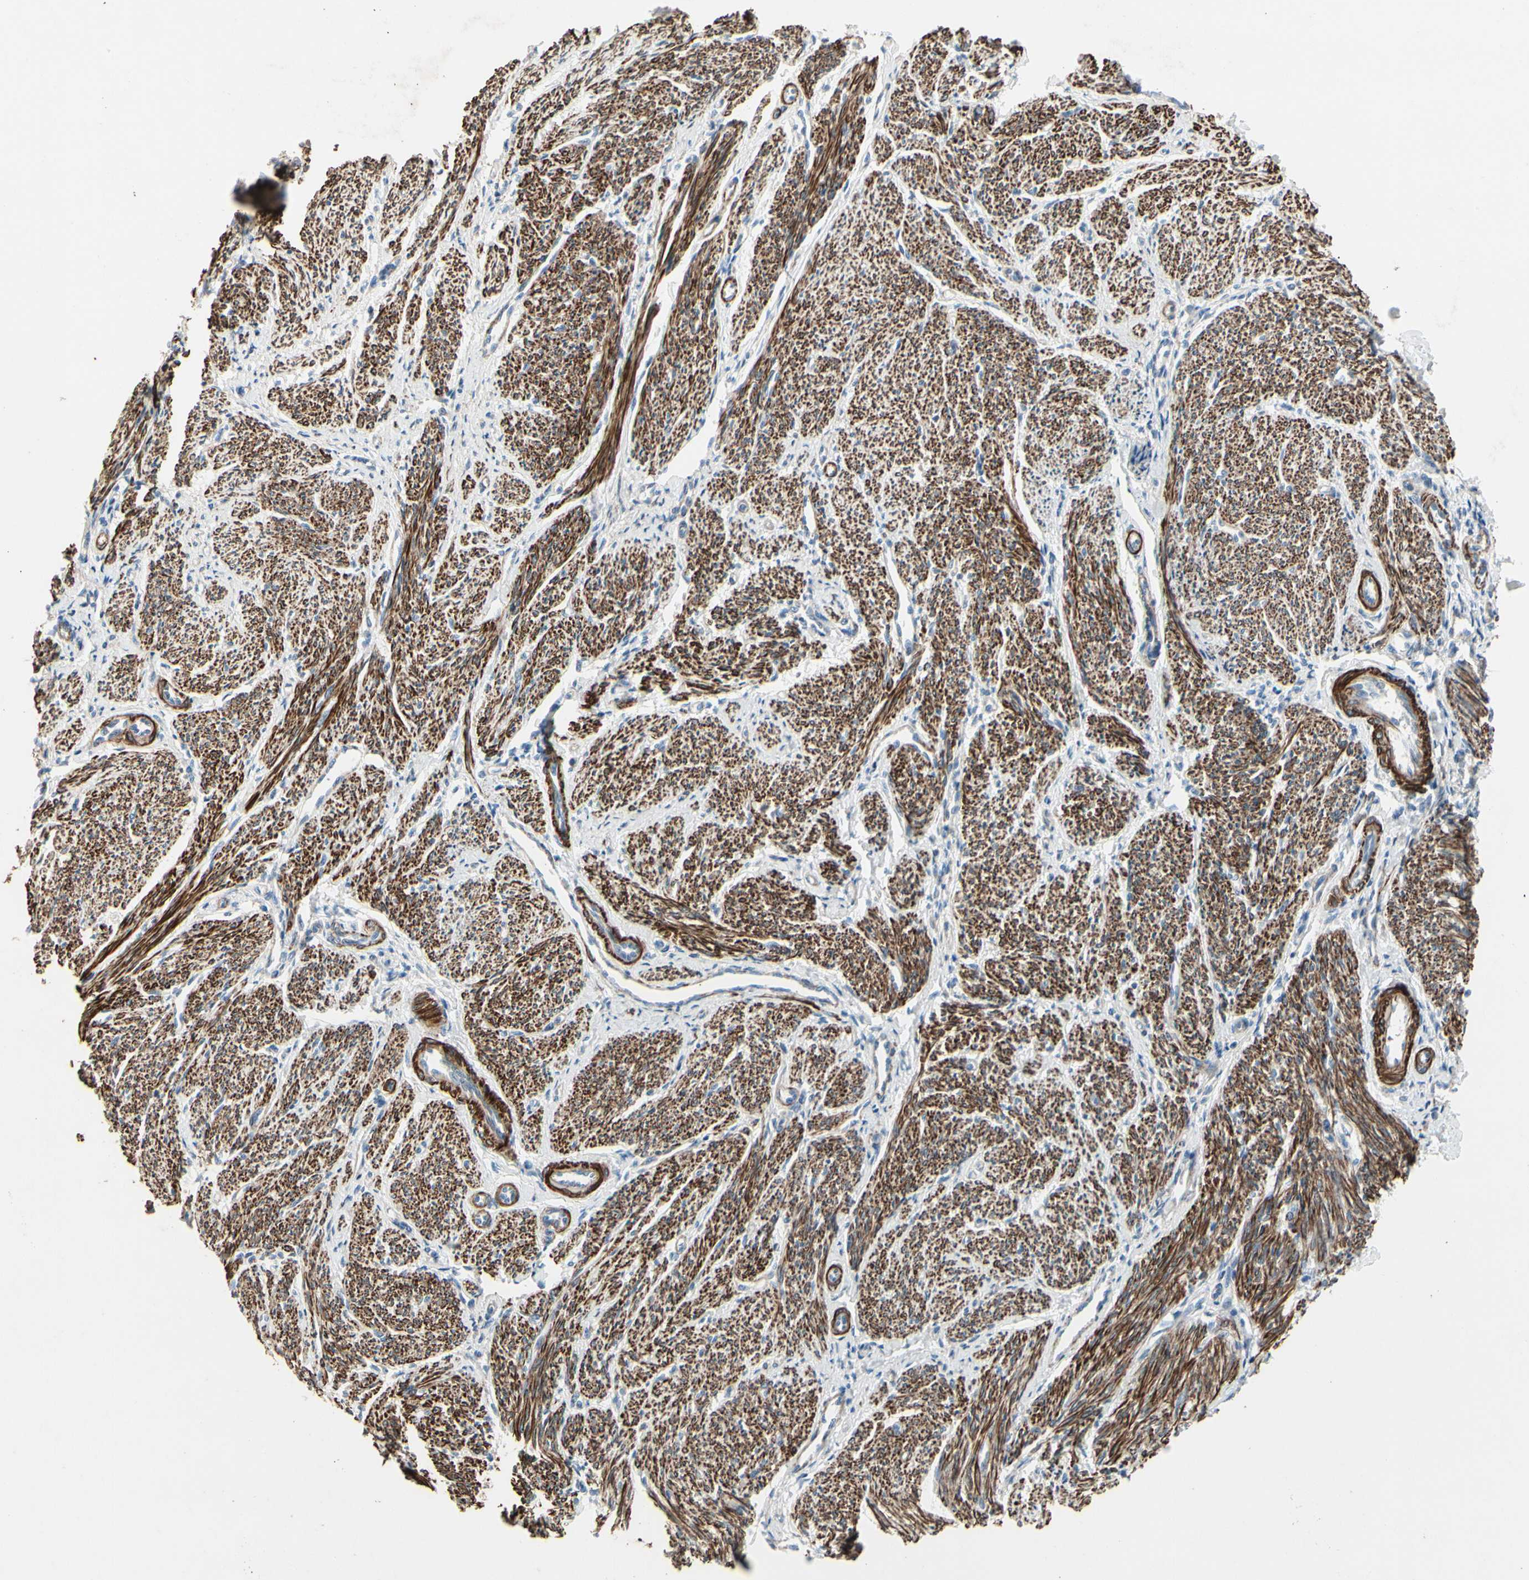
{"staining": {"intensity": "strong", "quantity": ">75%", "location": "cytoplasmic/membranous"}, "tissue": "smooth muscle", "cell_type": "Smooth muscle cells", "image_type": "normal", "snomed": [{"axis": "morphology", "description": "Normal tissue, NOS"}, {"axis": "topography", "description": "Smooth muscle"}], "caption": "Protein staining of benign smooth muscle reveals strong cytoplasmic/membranous expression in about >75% of smooth muscle cells. (DAB IHC, brown staining for protein, blue staining for nuclei).", "gene": "TPM1", "patient": {"sex": "female", "age": 65}}